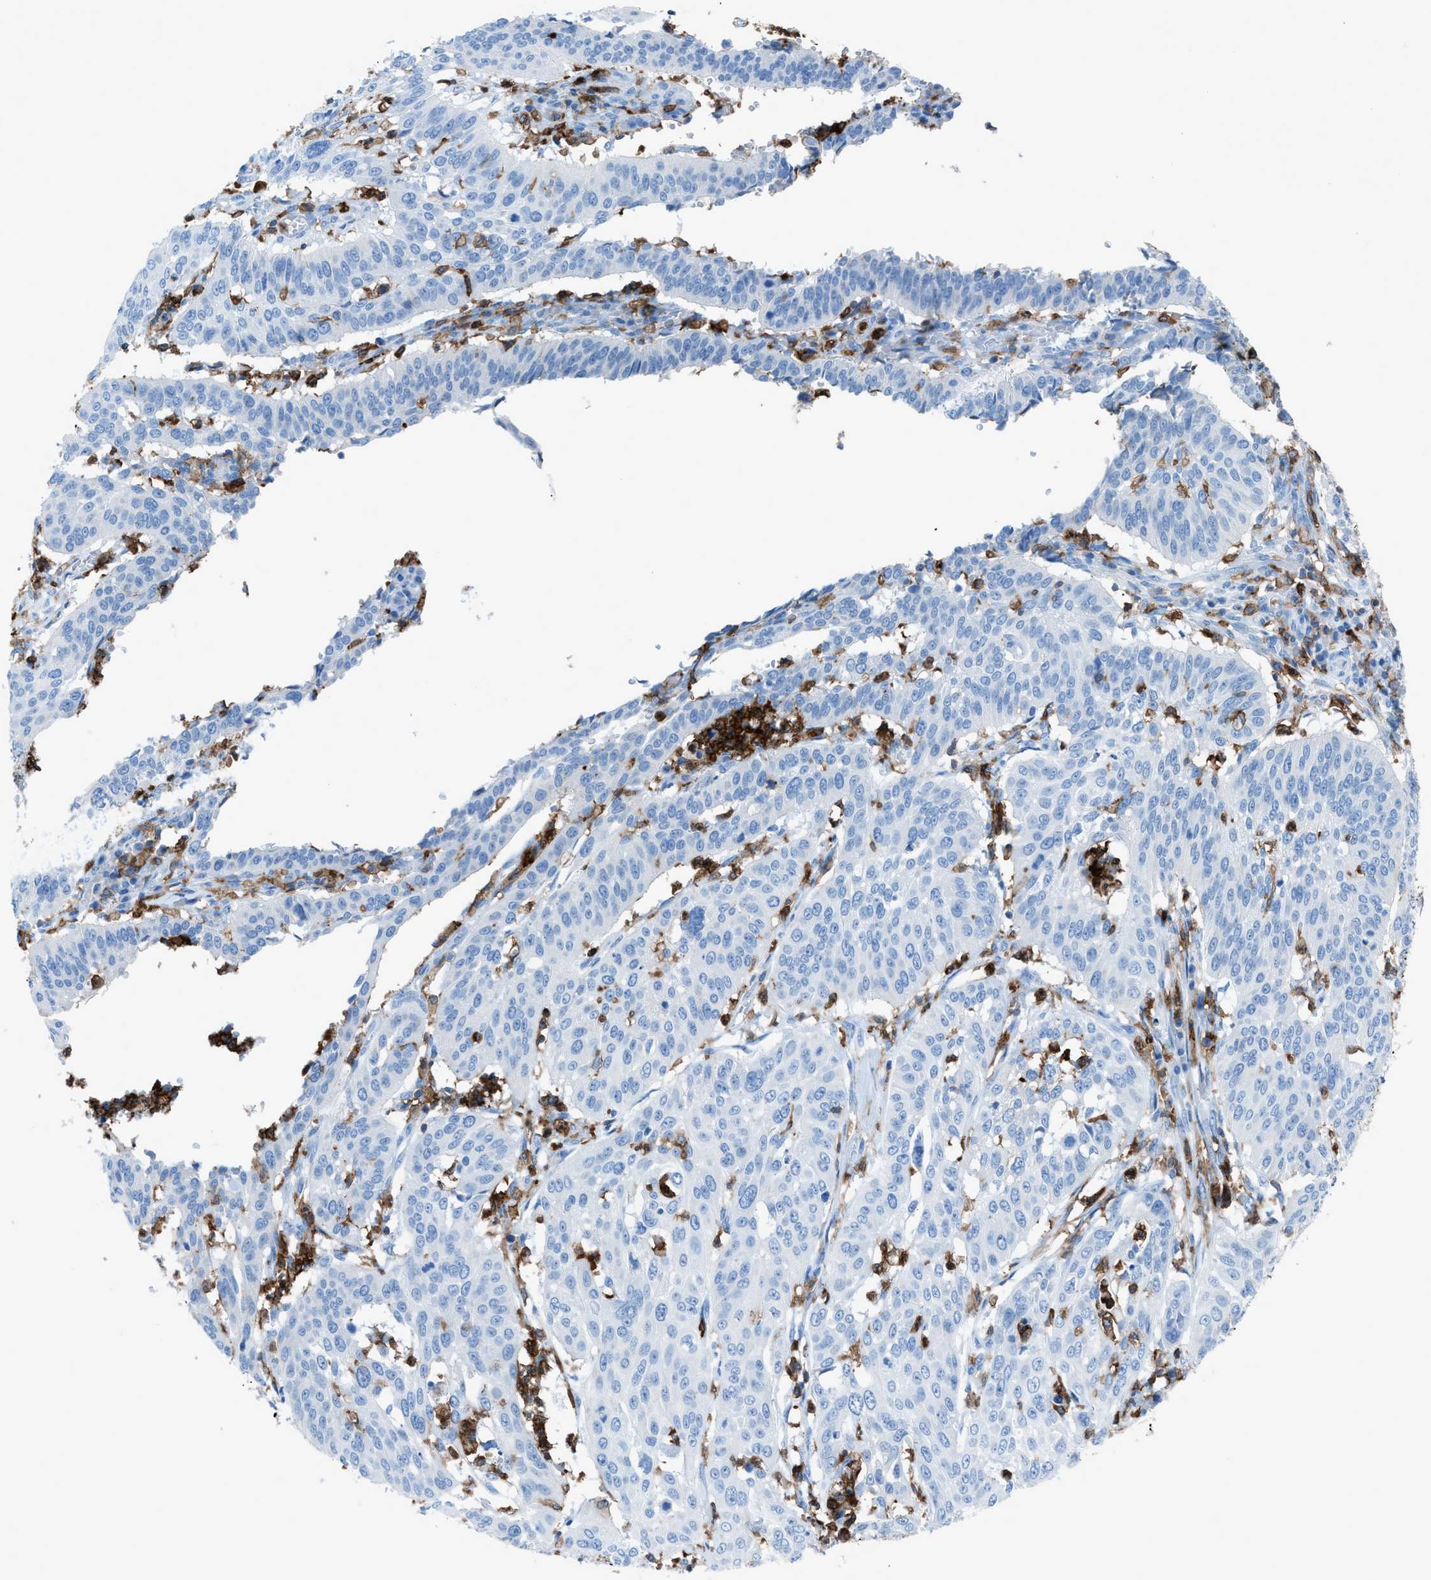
{"staining": {"intensity": "negative", "quantity": "none", "location": "none"}, "tissue": "cervical cancer", "cell_type": "Tumor cells", "image_type": "cancer", "snomed": [{"axis": "morphology", "description": "Normal tissue, NOS"}, {"axis": "morphology", "description": "Squamous cell carcinoma, NOS"}, {"axis": "topography", "description": "Cervix"}], "caption": "Immunohistochemistry (IHC) of squamous cell carcinoma (cervical) reveals no positivity in tumor cells. The staining is performed using DAB brown chromogen with nuclei counter-stained in using hematoxylin.", "gene": "ITGB2", "patient": {"sex": "female", "age": 39}}